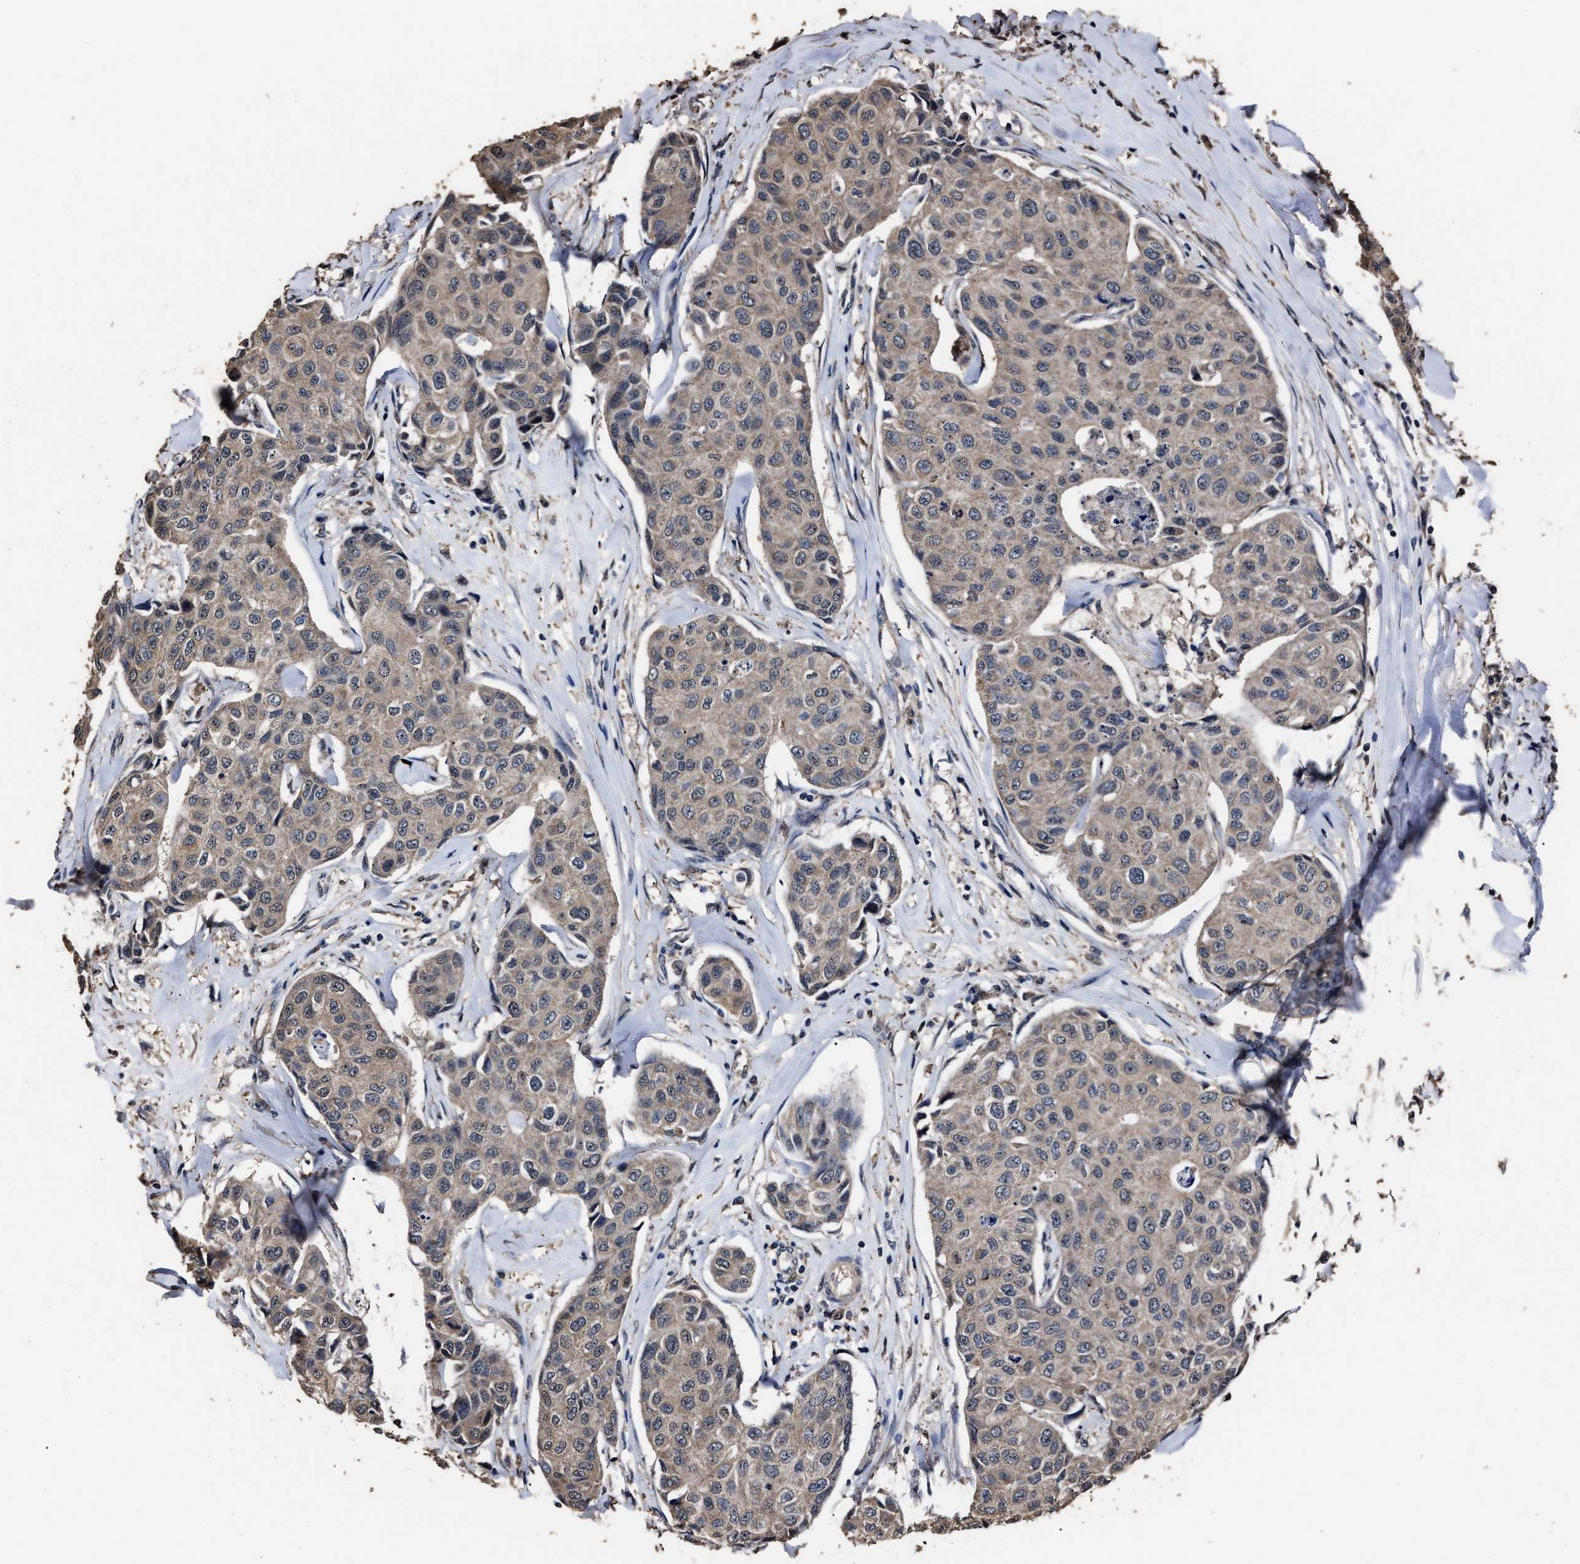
{"staining": {"intensity": "weak", "quantity": "25%-75%", "location": "cytoplasmic/membranous"}, "tissue": "breast cancer", "cell_type": "Tumor cells", "image_type": "cancer", "snomed": [{"axis": "morphology", "description": "Duct carcinoma"}, {"axis": "topography", "description": "Breast"}], "caption": "Brown immunohistochemical staining in intraductal carcinoma (breast) shows weak cytoplasmic/membranous positivity in about 25%-75% of tumor cells.", "gene": "RSBN1L", "patient": {"sex": "female", "age": 80}}